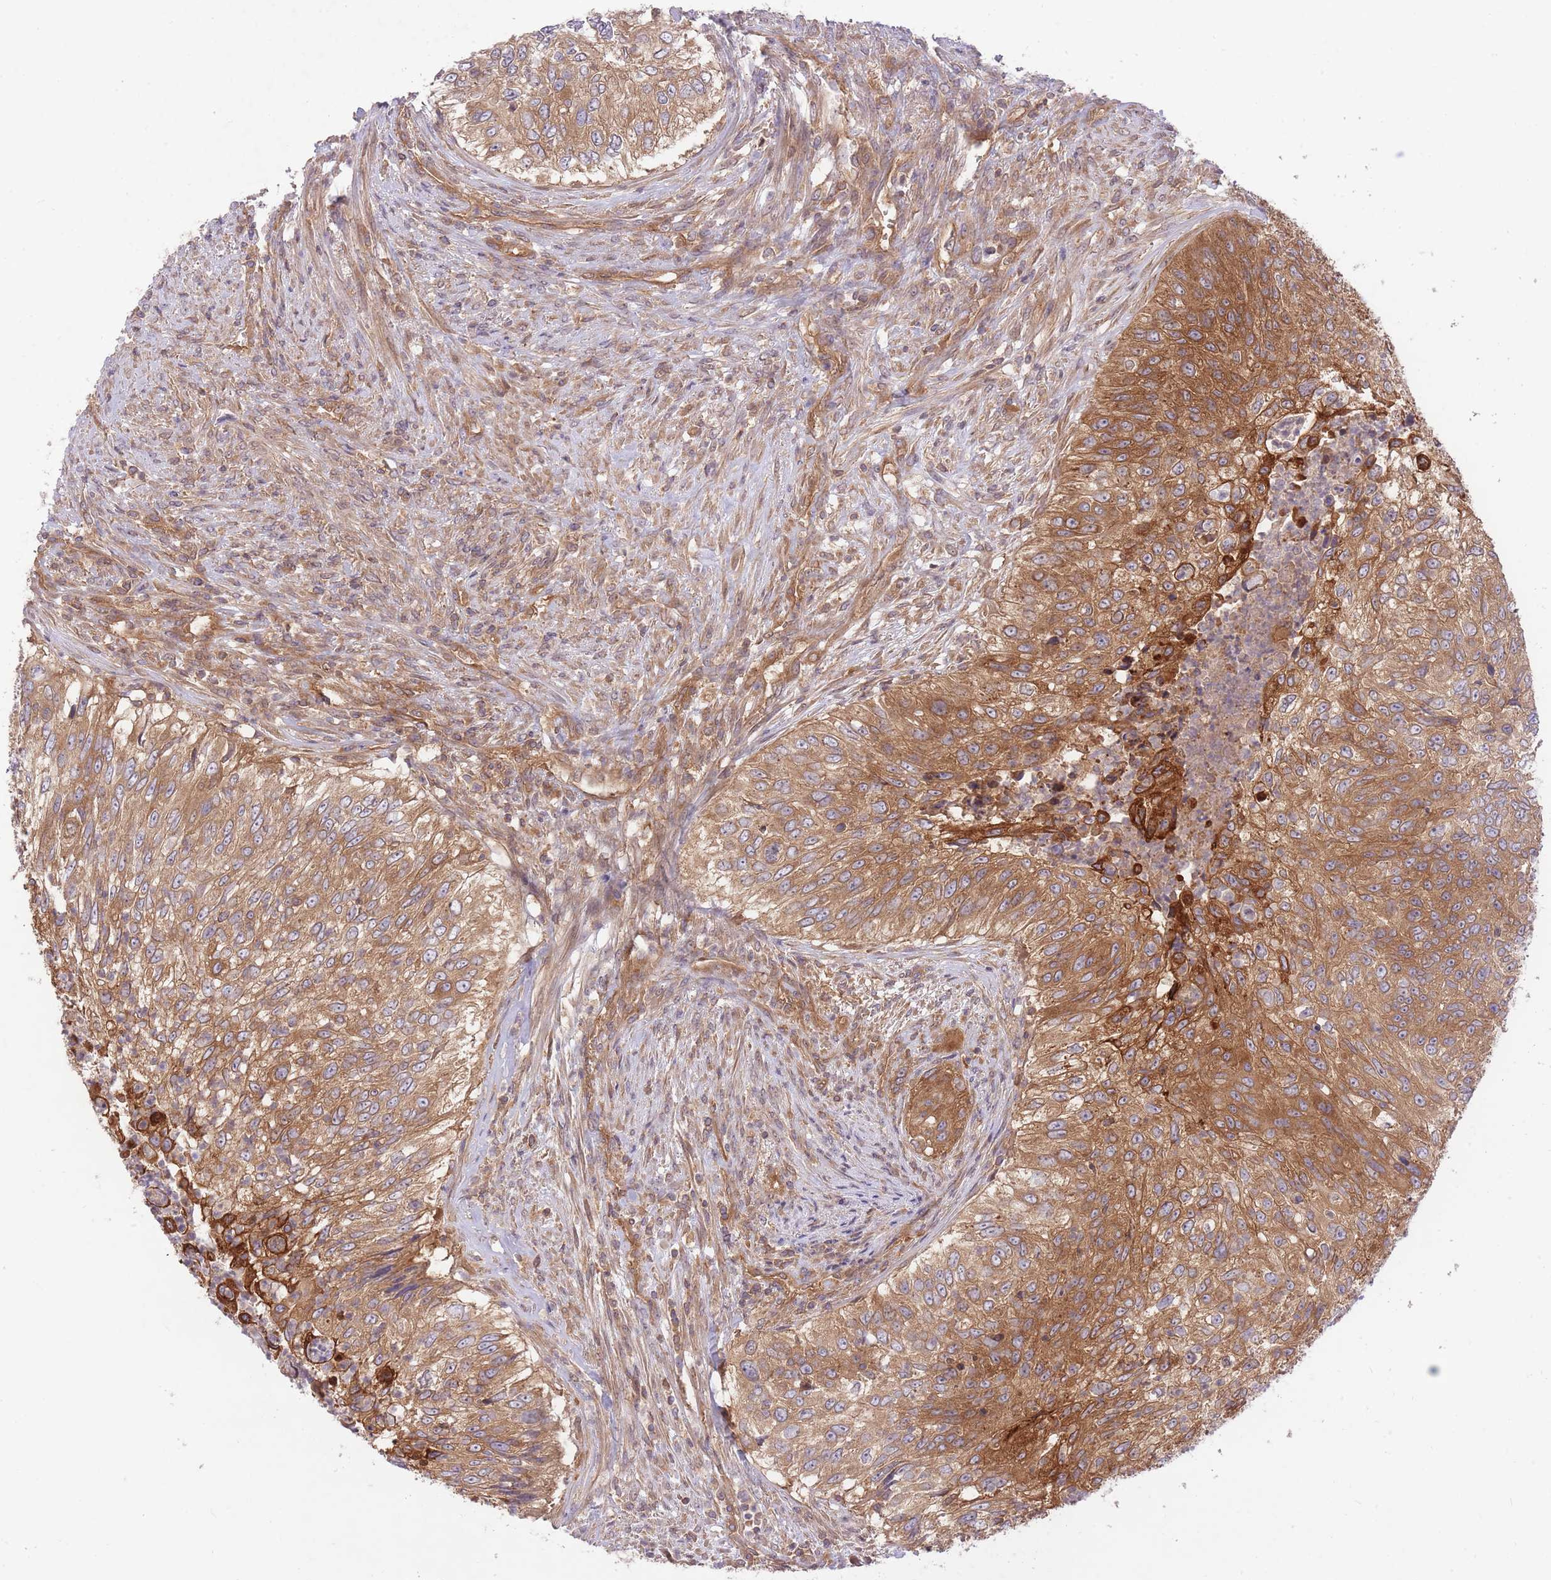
{"staining": {"intensity": "moderate", "quantity": ">75%", "location": "cytoplasmic/membranous"}, "tissue": "urothelial cancer", "cell_type": "Tumor cells", "image_type": "cancer", "snomed": [{"axis": "morphology", "description": "Urothelial carcinoma, High grade"}, {"axis": "topography", "description": "Urinary bladder"}], "caption": "A photomicrograph of urothelial carcinoma (high-grade) stained for a protein demonstrates moderate cytoplasmic/membranous brown staining in tumor cells. The staining is performed using DAB brown chromogen to label protein expression. The nuclei are counter-stained blue using hematoxylin.", "gene": "PREP", "patient": {"sex": "female", "age": 60}}